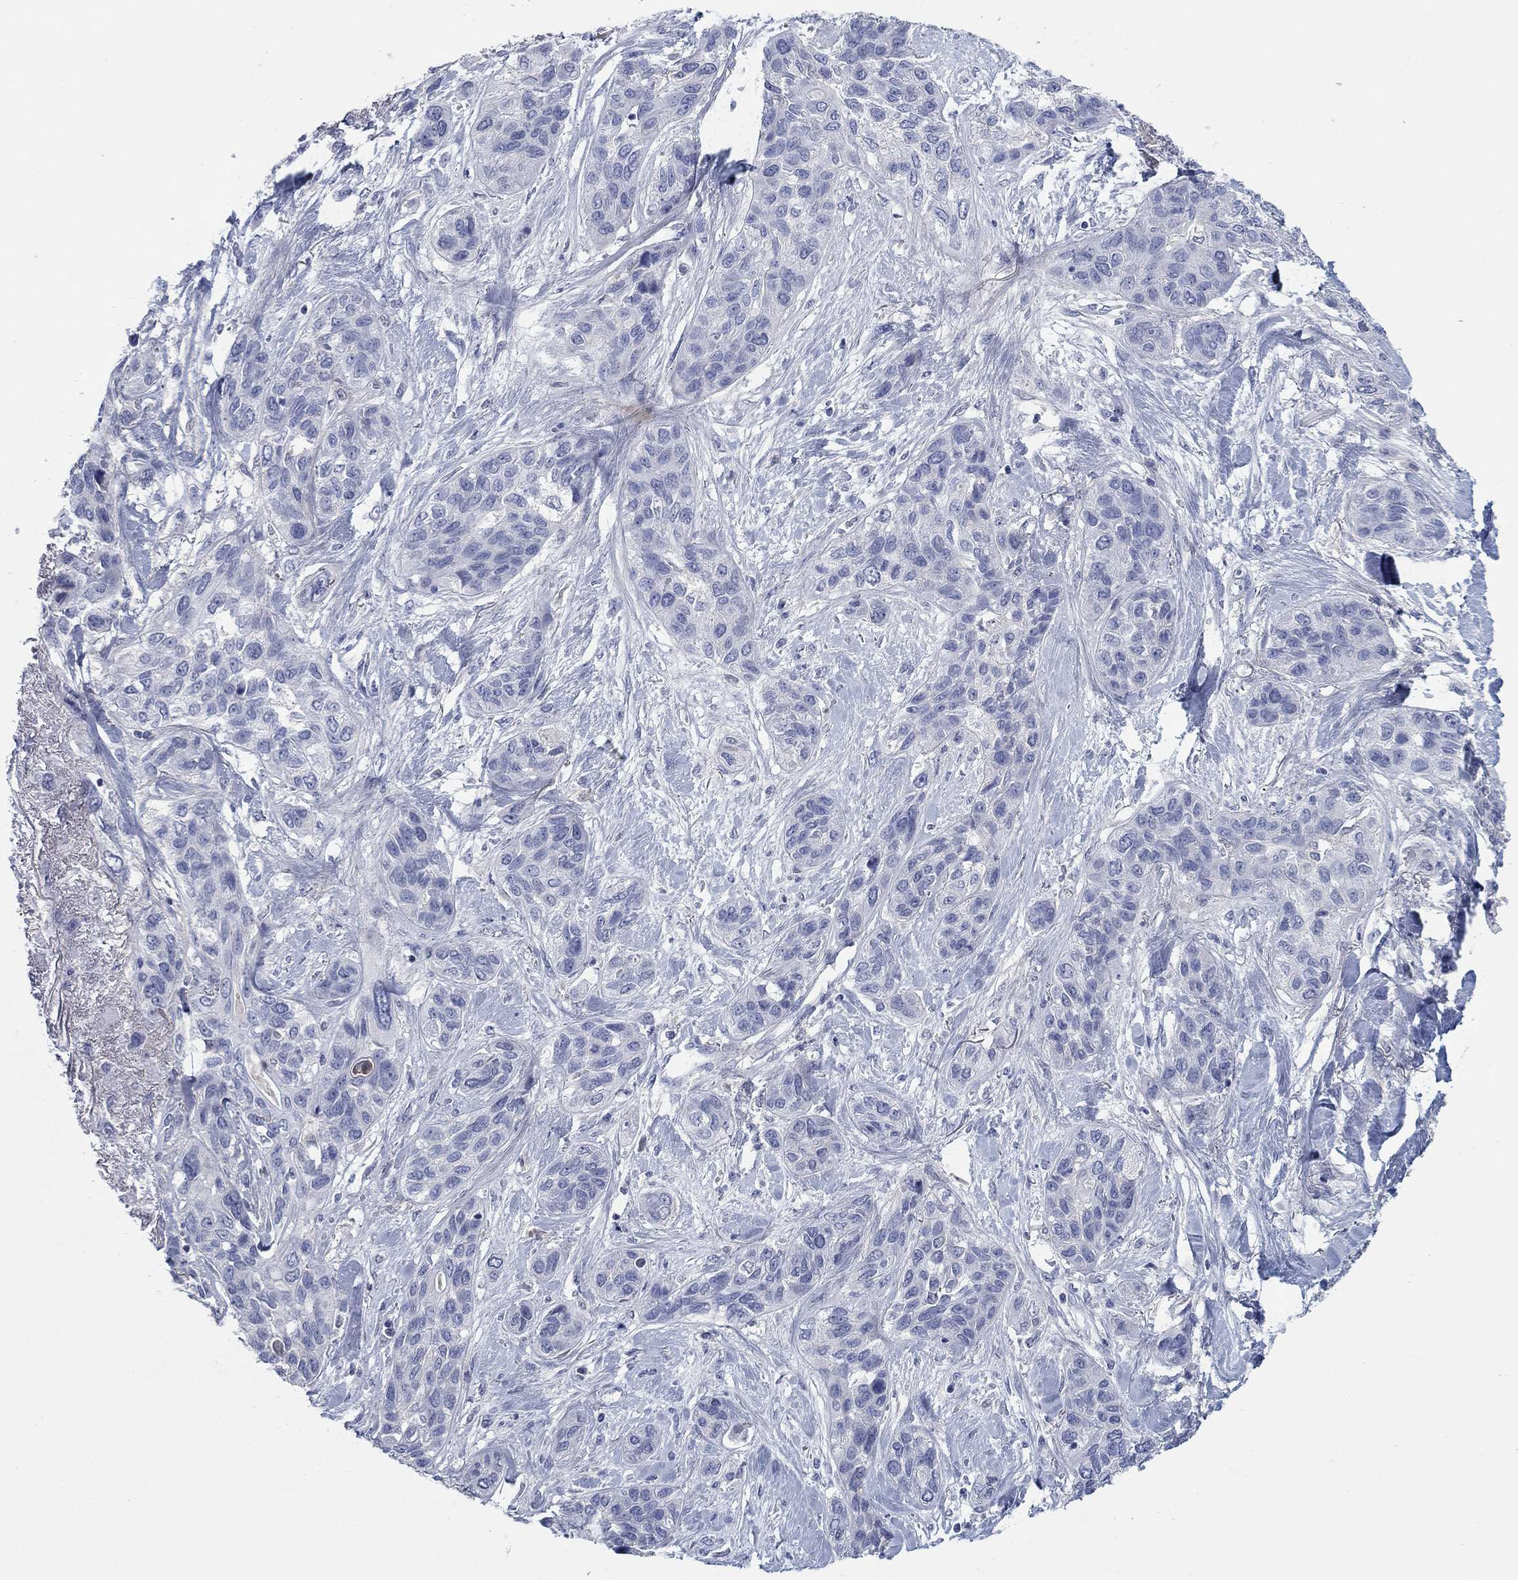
{"staining": {"intensity": "negative", "quantity": "none", "location": "none"}, "tissue": "lung cancer", "cell_type": "Tumor cells", "image_type": "cancer", "snomed": [{"axis": "morphology", "description": "Squamous cell carcinoma, NOS"}, {"axis": "topography", "description": "Lung"}], "caption": "Immunohistochemical staining of squamous cell carcinoma (lung) shows no significant positivity in tumor cells.", "gene": "TMEM249", "patient": {"sex": "female", "age": 70}}